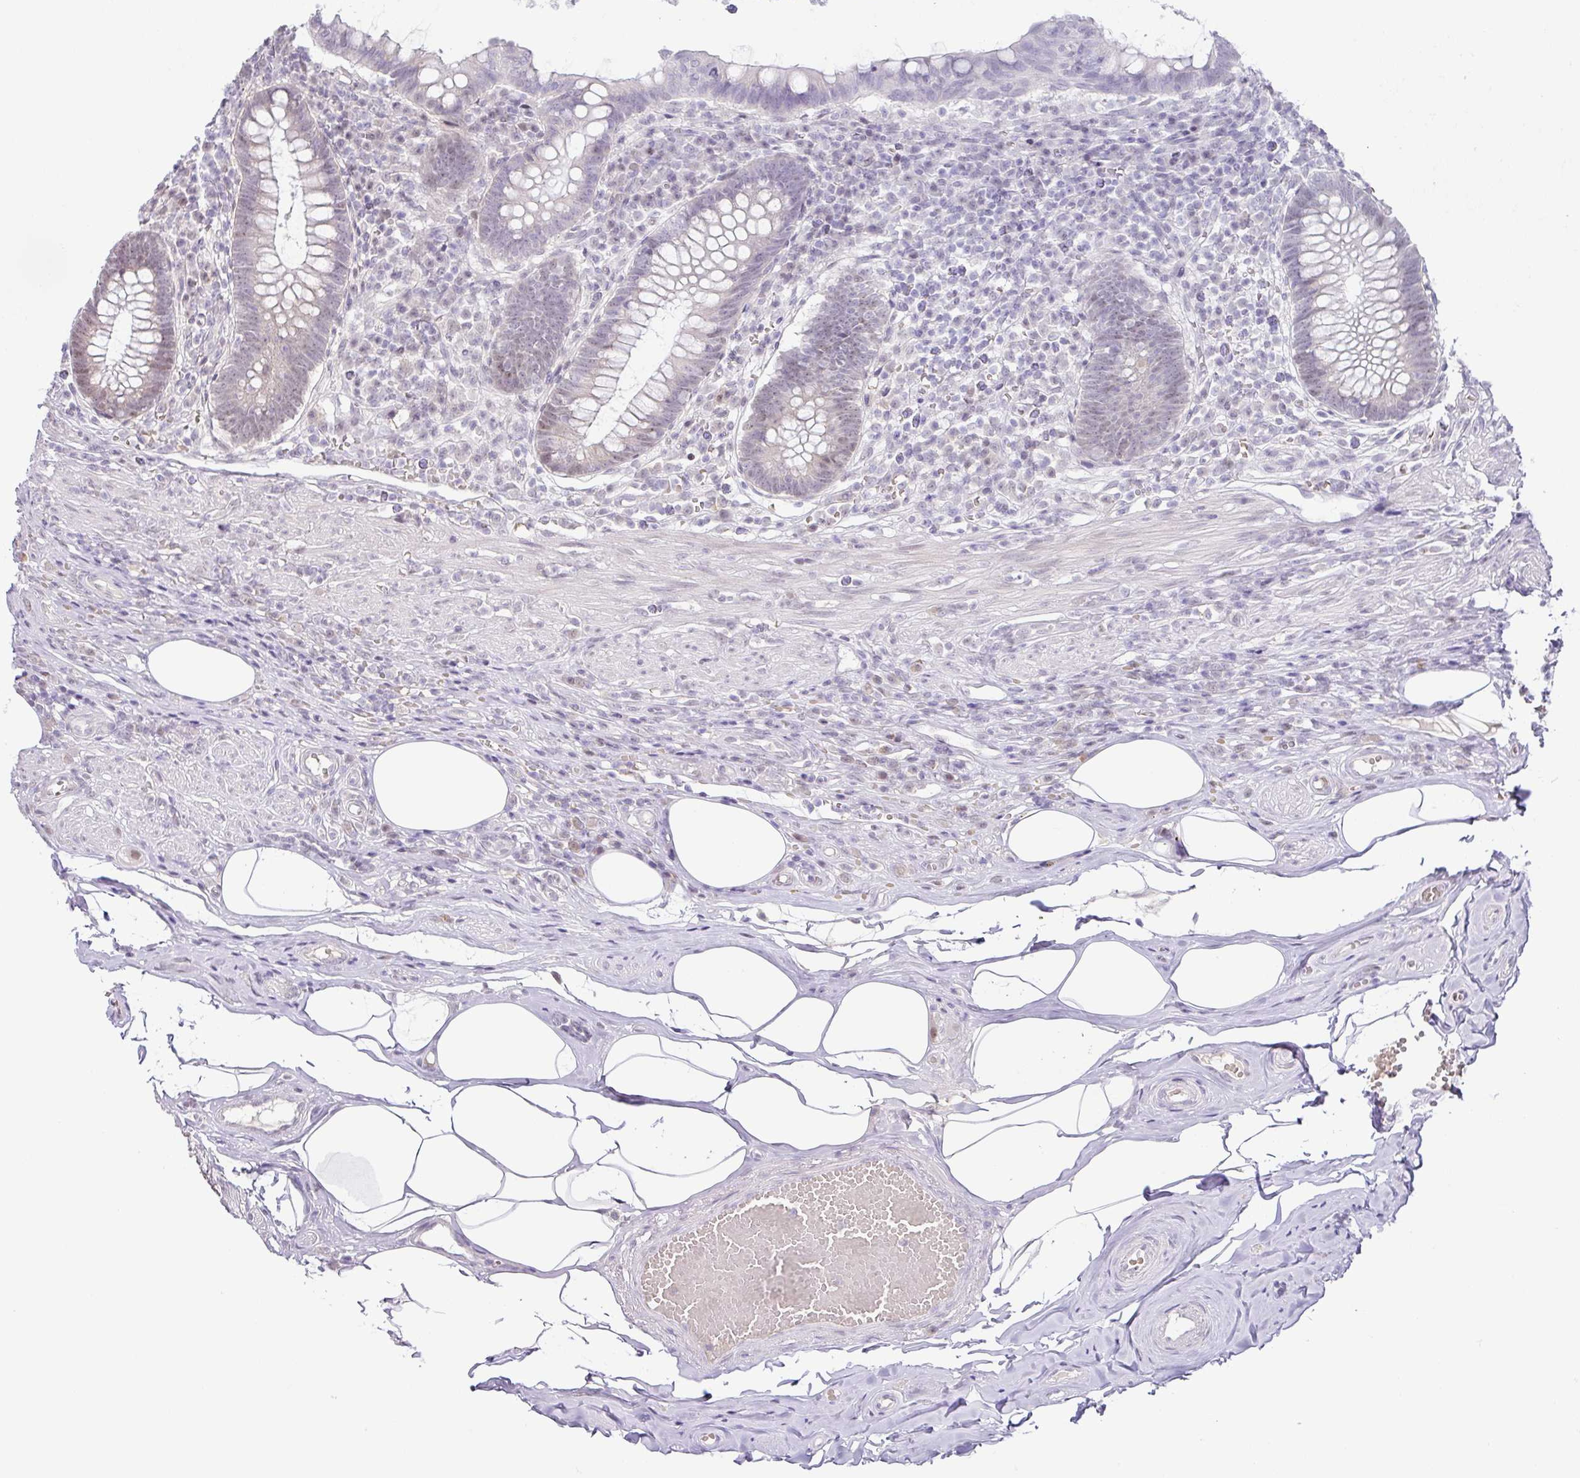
{"staining": {"intensity": "weak", "quantity": "<25%", "location": "nuclear"}, "tissue": "appendix", "cell_type": "Glandular cells", "image_type": "normal", "snomed": [{"axis": "morphology", "description": "Normal tissue, NOS"}, {"axis": "topography", "description": "Appendix"}], "caption": "A micrograph of appendix stained for a protein displays no brown staining in glandular cells. (DAB IHC visualized using brightfield microscopy, high magnification).", "gene": "PARP2", "patient": {"sex": "female", "age": 56}}